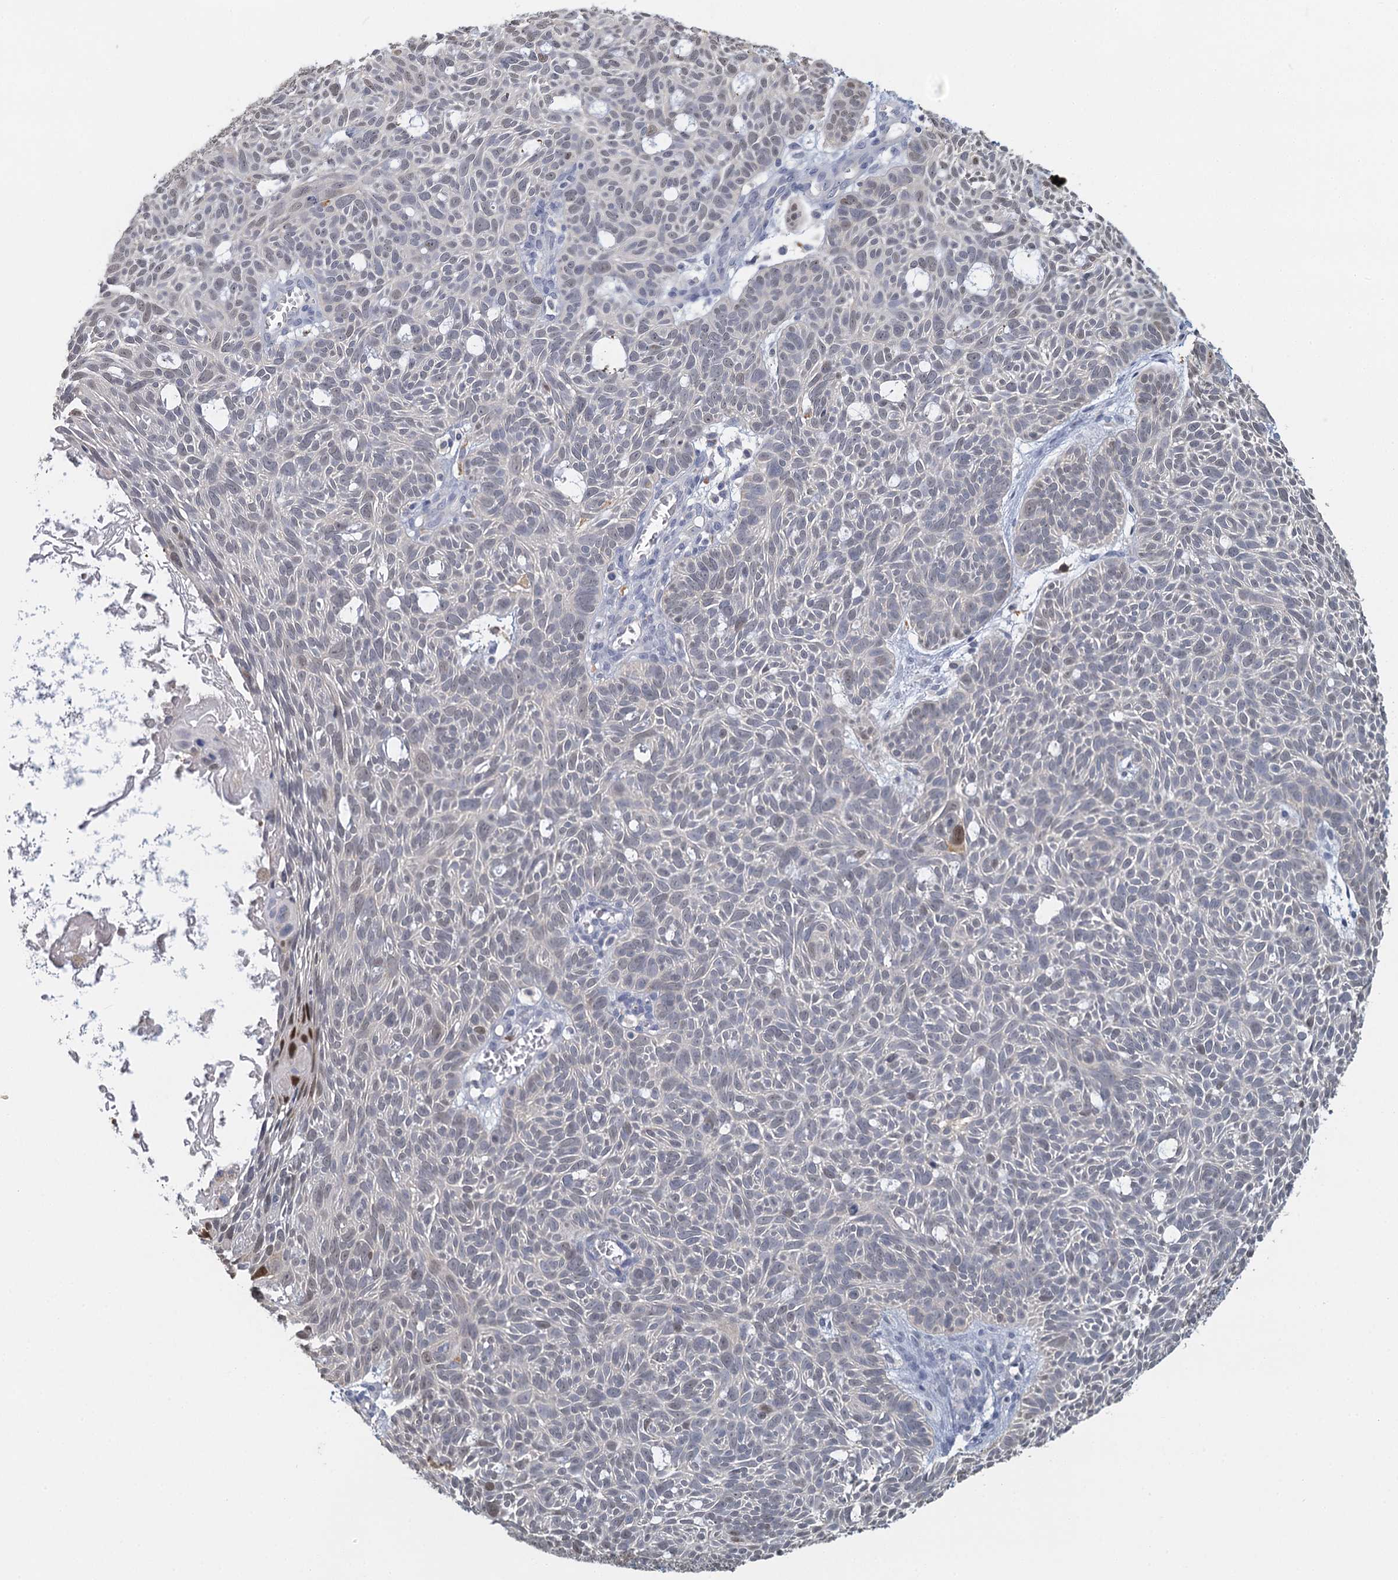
{"staining": {"intensity": "negative", "quantity": "none", "location": "none"}, "tissue": "skin cancer", "cell_type": "Tumor cells", "image_type": "cancer", "snomed": [{"axis": "morphology", "description": "Basal cell carcinoma"}, {"axis": "topography", "description": "Skin"}], "caption": "Immunohistochemistry (IHC) of skin cancer displays no staining in tumor cells.", "gene": "MYO7B", "patient": {"sex": "male", "age": 69}}